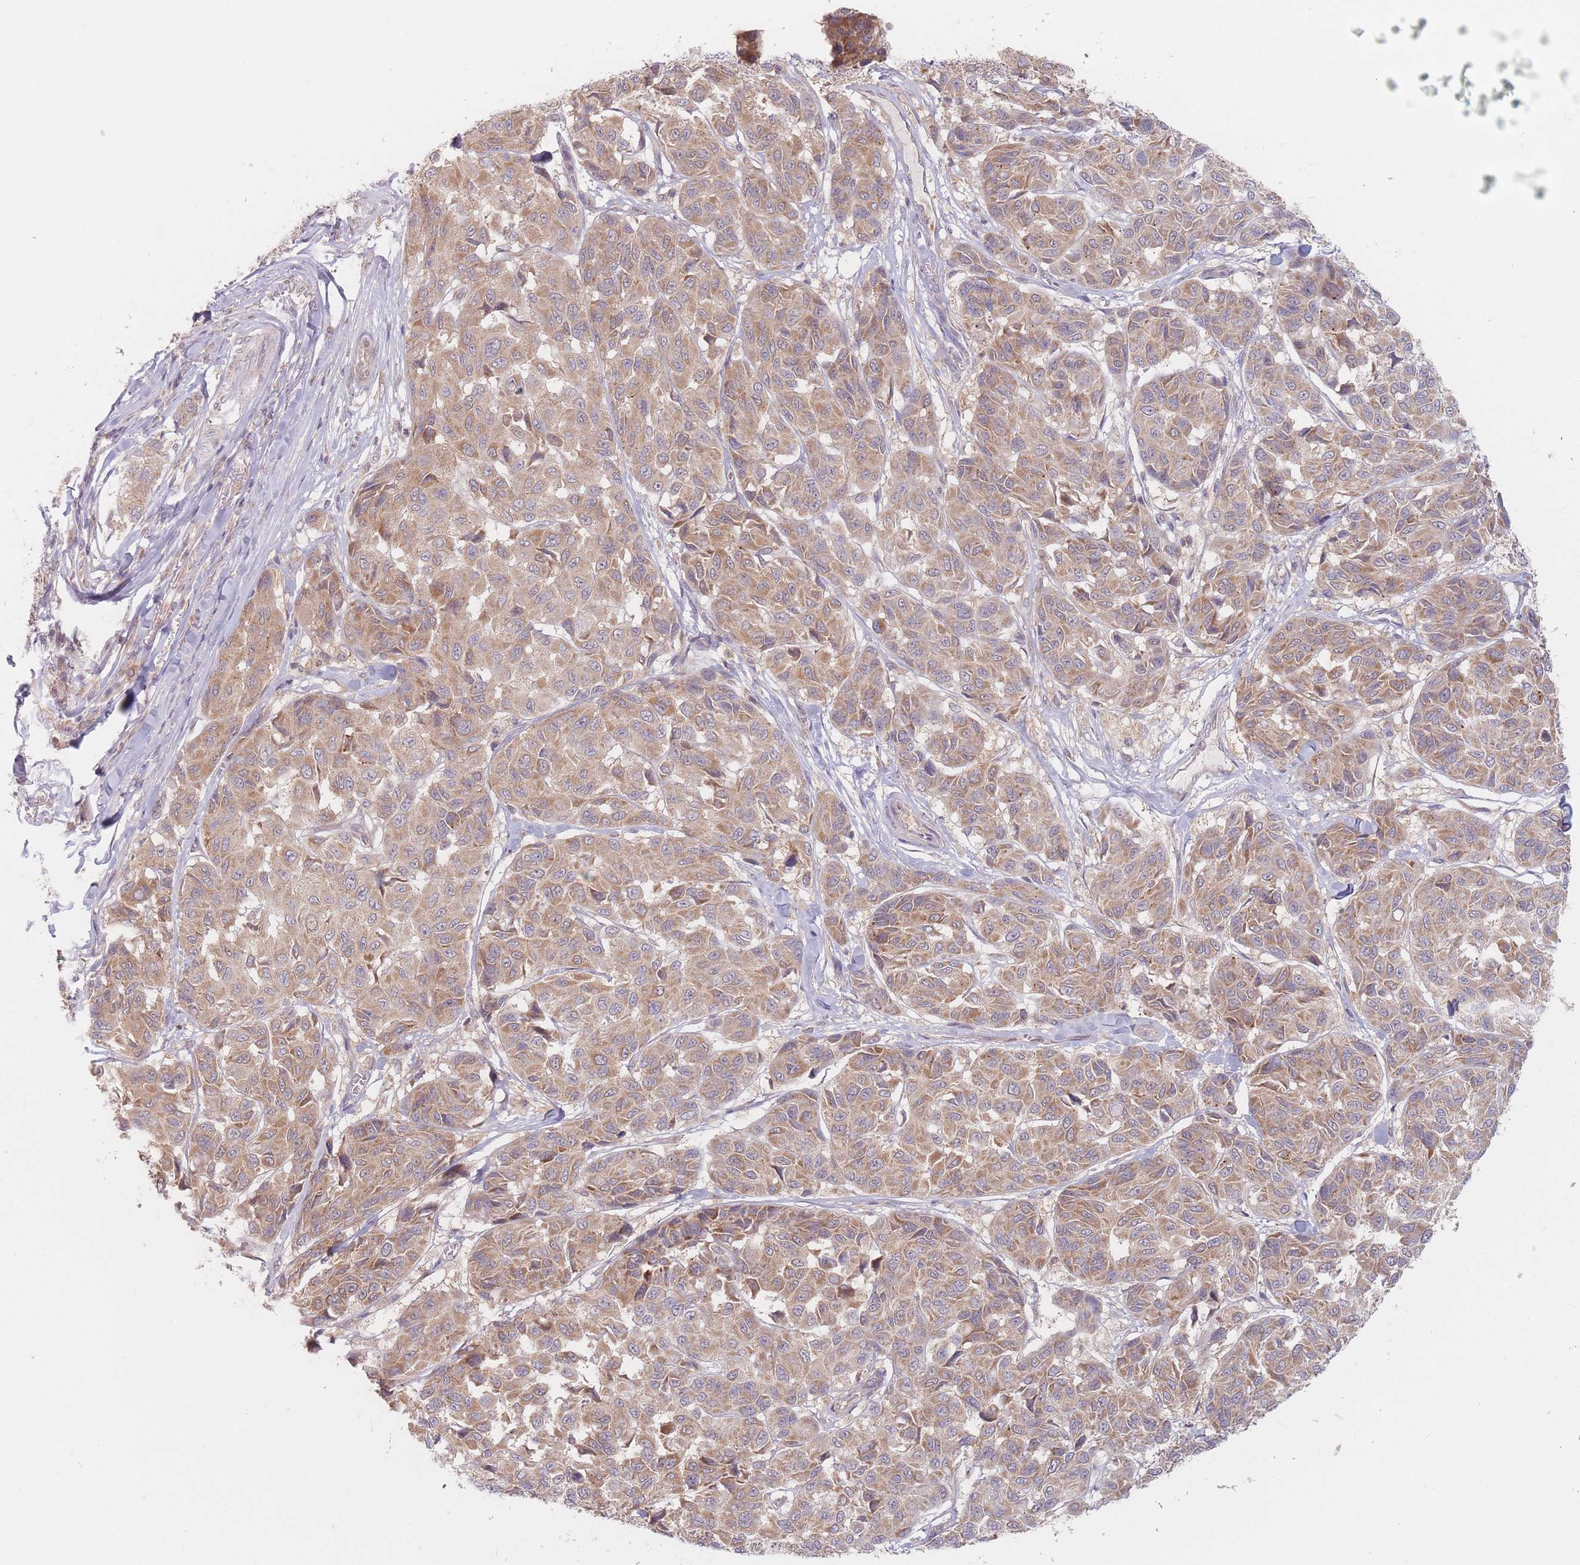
{"staining": {"intensity": "moderate", "quantity": ">75%", "location": "cytoplasmic/membranous"}, "tissue": "melanoma", "cell_type": "Tumor cells", "image_type": "cancer", "snomed": [{"axis": "morphology", "description": "Malignant melanoma, NOS"}, {"axis": "topography", "description": "Skin"}], "caption": "Melanoma stained with a brown dye shows moderate cytoplasmic/membranous positive expression in approximately >75% of tumor cells.", "gene": "PPM1A", "patient": {"sex": "female", "age": 66}}